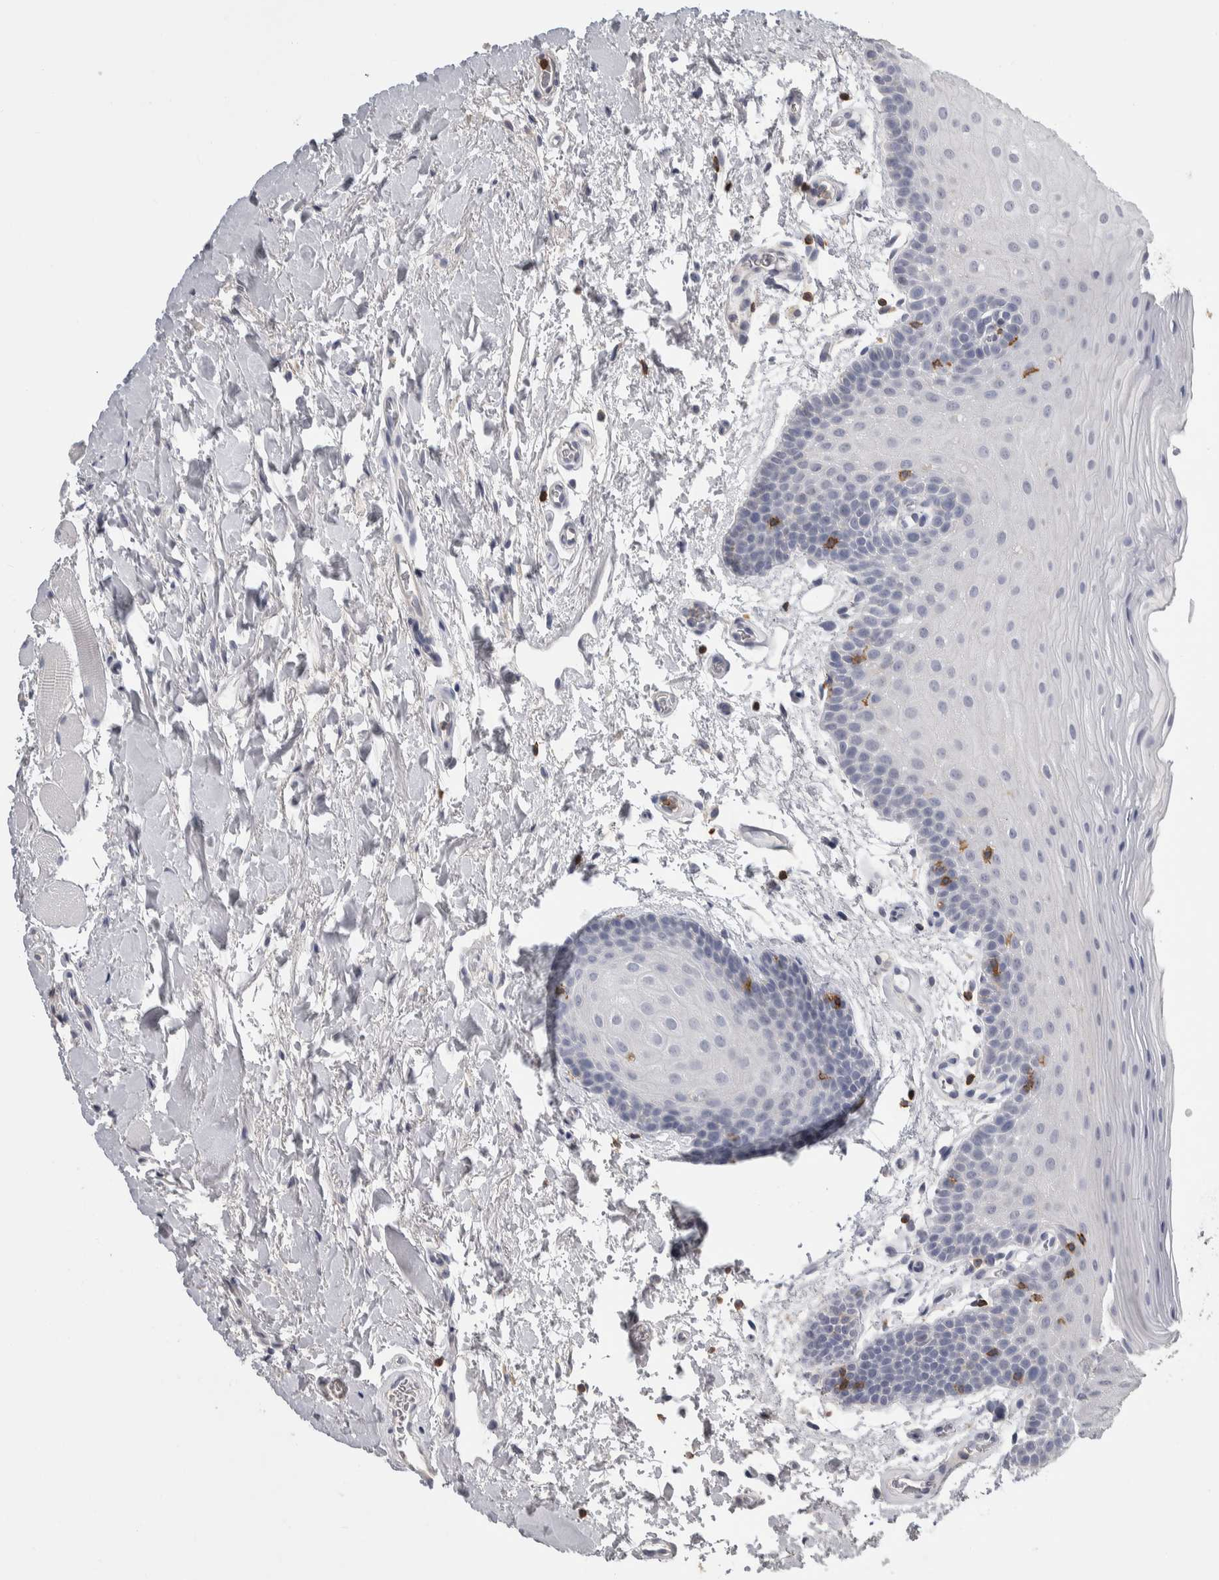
{"staining": {"intensity": "negative", "quantity": "none", "location": "none"}, "tissue": "oral mucosa", "cell_type": "Squamous epithelial cells", "image_type": "normal", "snomed": [{"axis": "morphology", "description": "Normal tissue, NOS"}, {"axis": "topography", "description": "Oral tissue"}], "caption": "This is an IHC image of normal oral mucosa. There is no positivity in squamous epithelial cells.", "gene": "CEP295NL", "patient": {"sex": "male", "age": 62}}